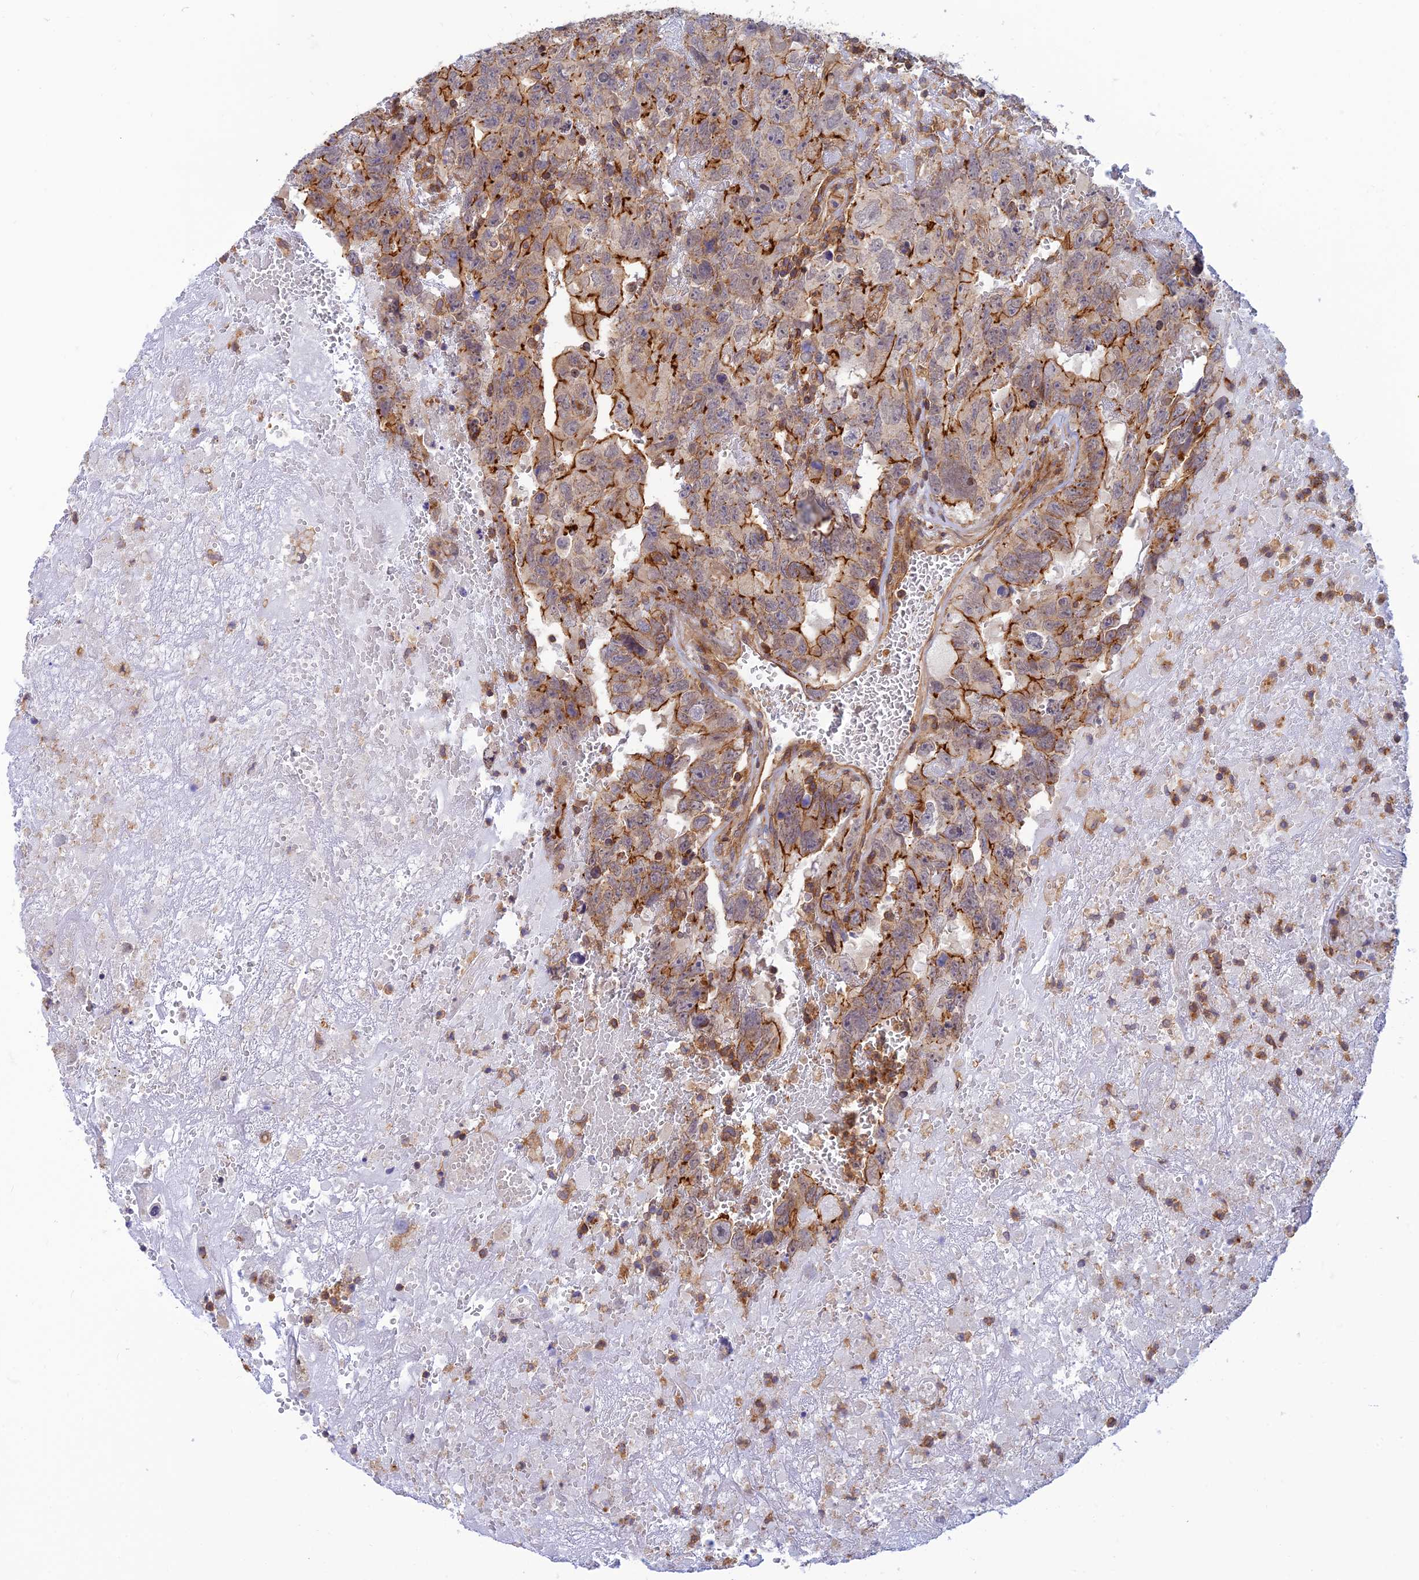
{"staining": {"intensity": "strong", "quantity": "<25%", "location": "cytoplasmic/membranous"}, "tissue": "testis cancer", "cell_type": "Tumor cells", "image_type": "cancer", "snomed": [{"axis": "morphology", "description": "Carcinoma, Embryonal, NOS"}, {"axis": "topography", "description": "Testis"}], "caption": "Embryonal carcinoma (testis) stained with a brown dye shows strong cytoplasmic/membranous positive staining in about <25% of tumor cells.", "gene": "PPP1R12C", "patient": {"sex": "male", "age": 45}}